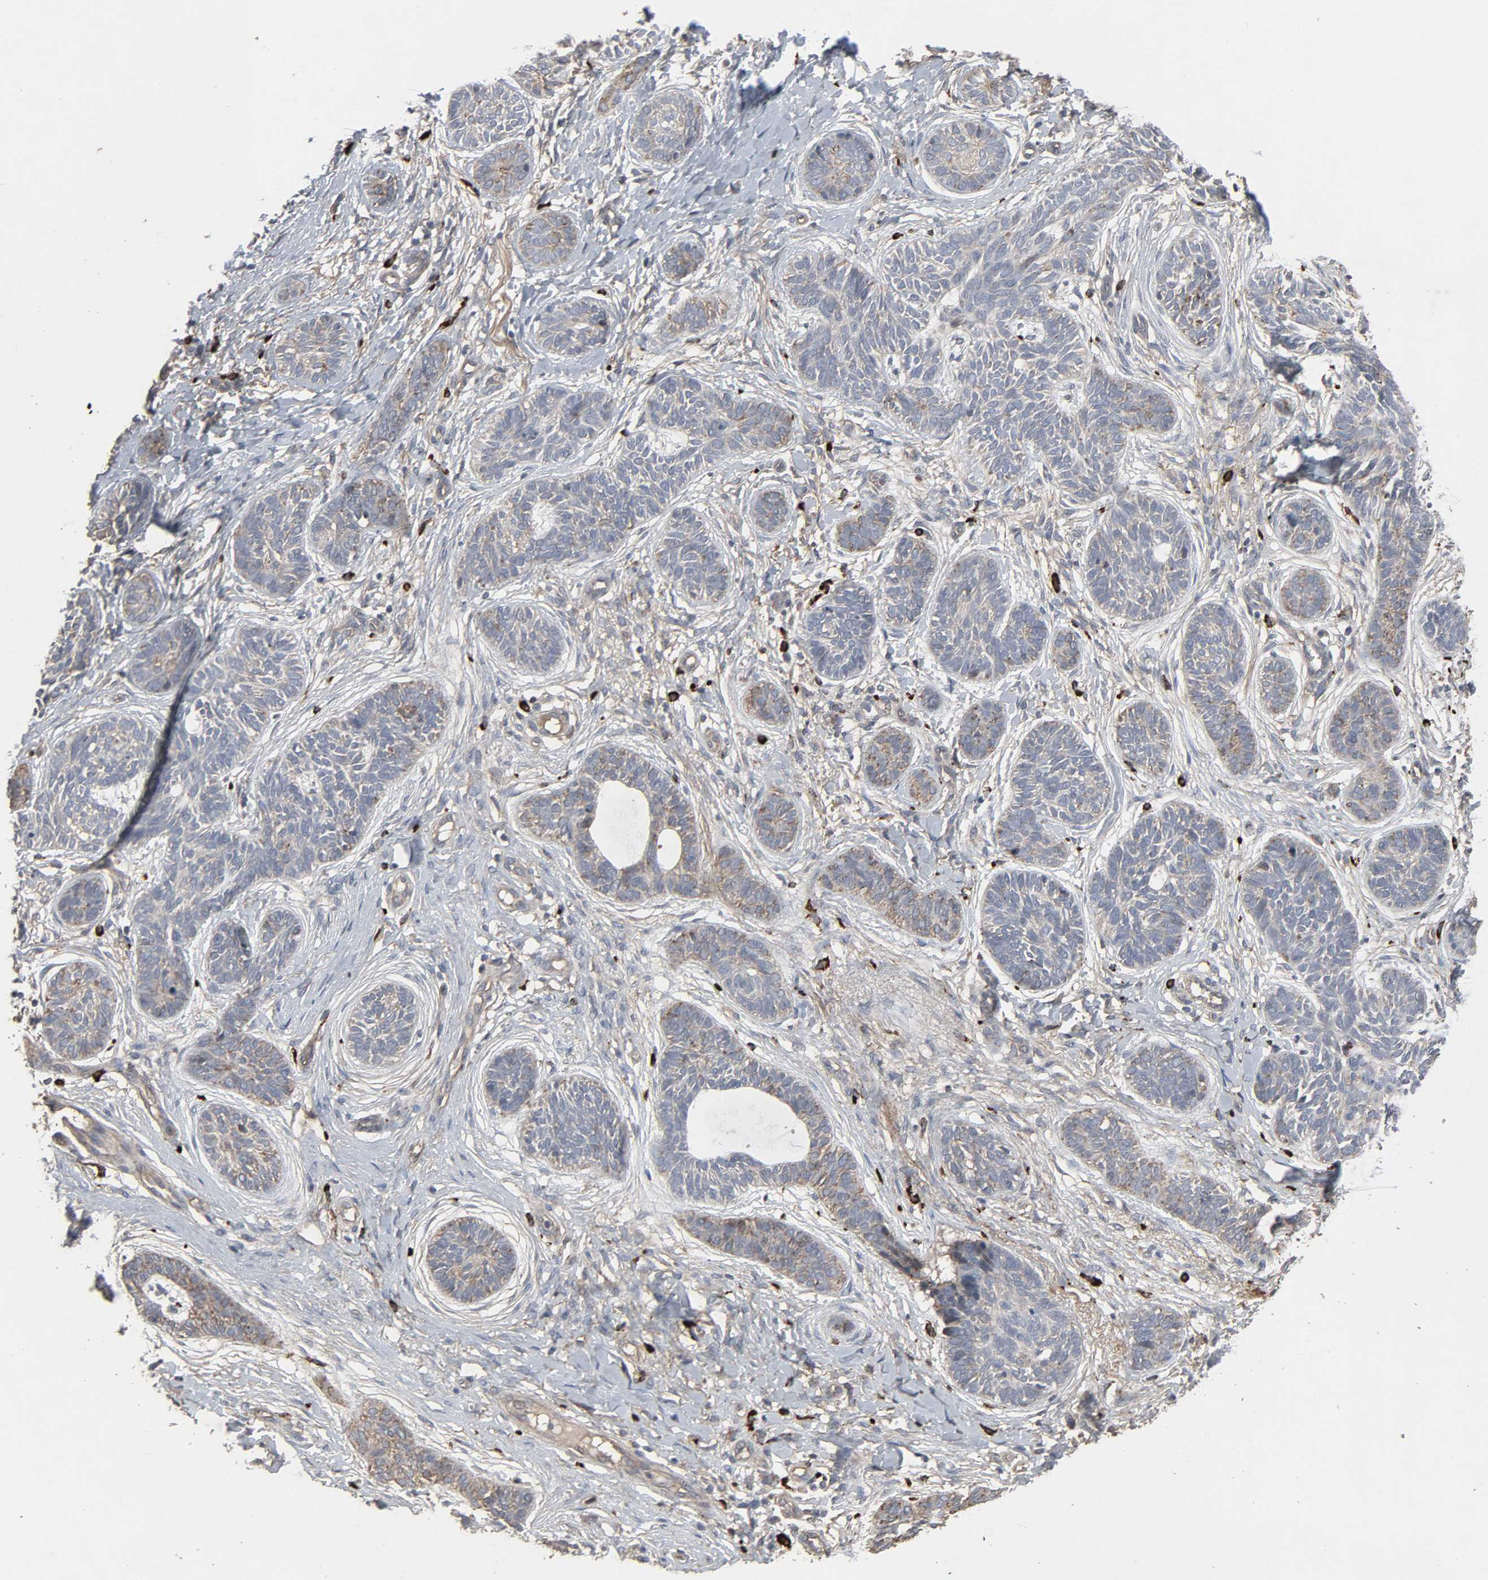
{"staining": {"intensity": "weak", "quantity": "25%-75%", "location": "cytoplasmic/membranous"}, "tissue": "skin cancer", "cell_type": "Tumor cells", "image_type": "cancer", "snomed": [{"axis": "morphology", "description": "Normal tissue, NOS"}, {"axis": "morphology", "description": "Basal cell carcinoma"}, {"axis": "topography", "description": "Skin"}], "caption": "IHC image of human skin cancer stained for a protein (brown), which reveals low levels of weak cytoplasmic/membranous staining in about 25%-75% of tumor cells.", "gene": "ADCY4", "patient": {"sex": "male", "age": 63}}